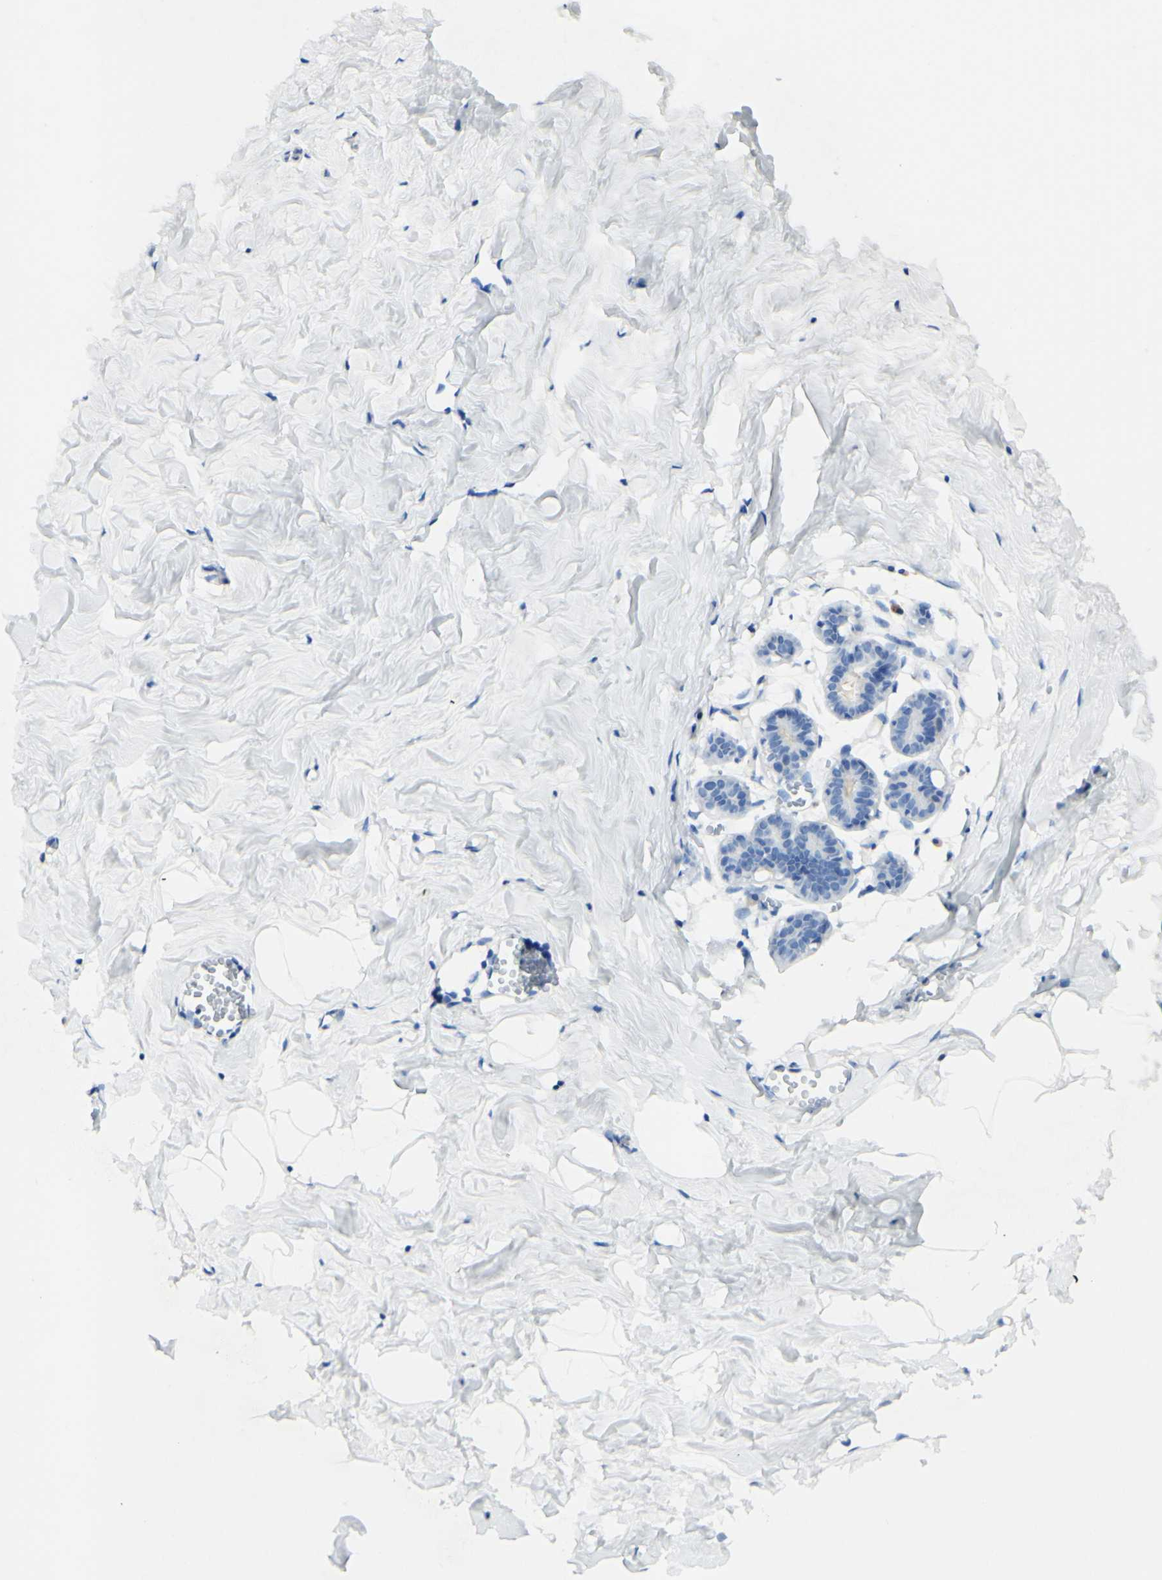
{"staining": {"intensity": "negative", "quantity": "none", "location": "none"}, "tissue": "breast", "cell_type": "Adipocytes", "image_type": "normal", "snomed": [{"axis": "morphology", "description": "Normal tissue, NOS"}, {"axis": "topography", "description": "Breast"}], "caption": "The image shows no significant positivity in adipocytes of breast. (Stains: DAB IHC with hematoxylin counter stain, Microscopy: brightfield microscopy at high magnification).", "gene": "FGF4", "patient": {"sex": "female", "age": 27}}